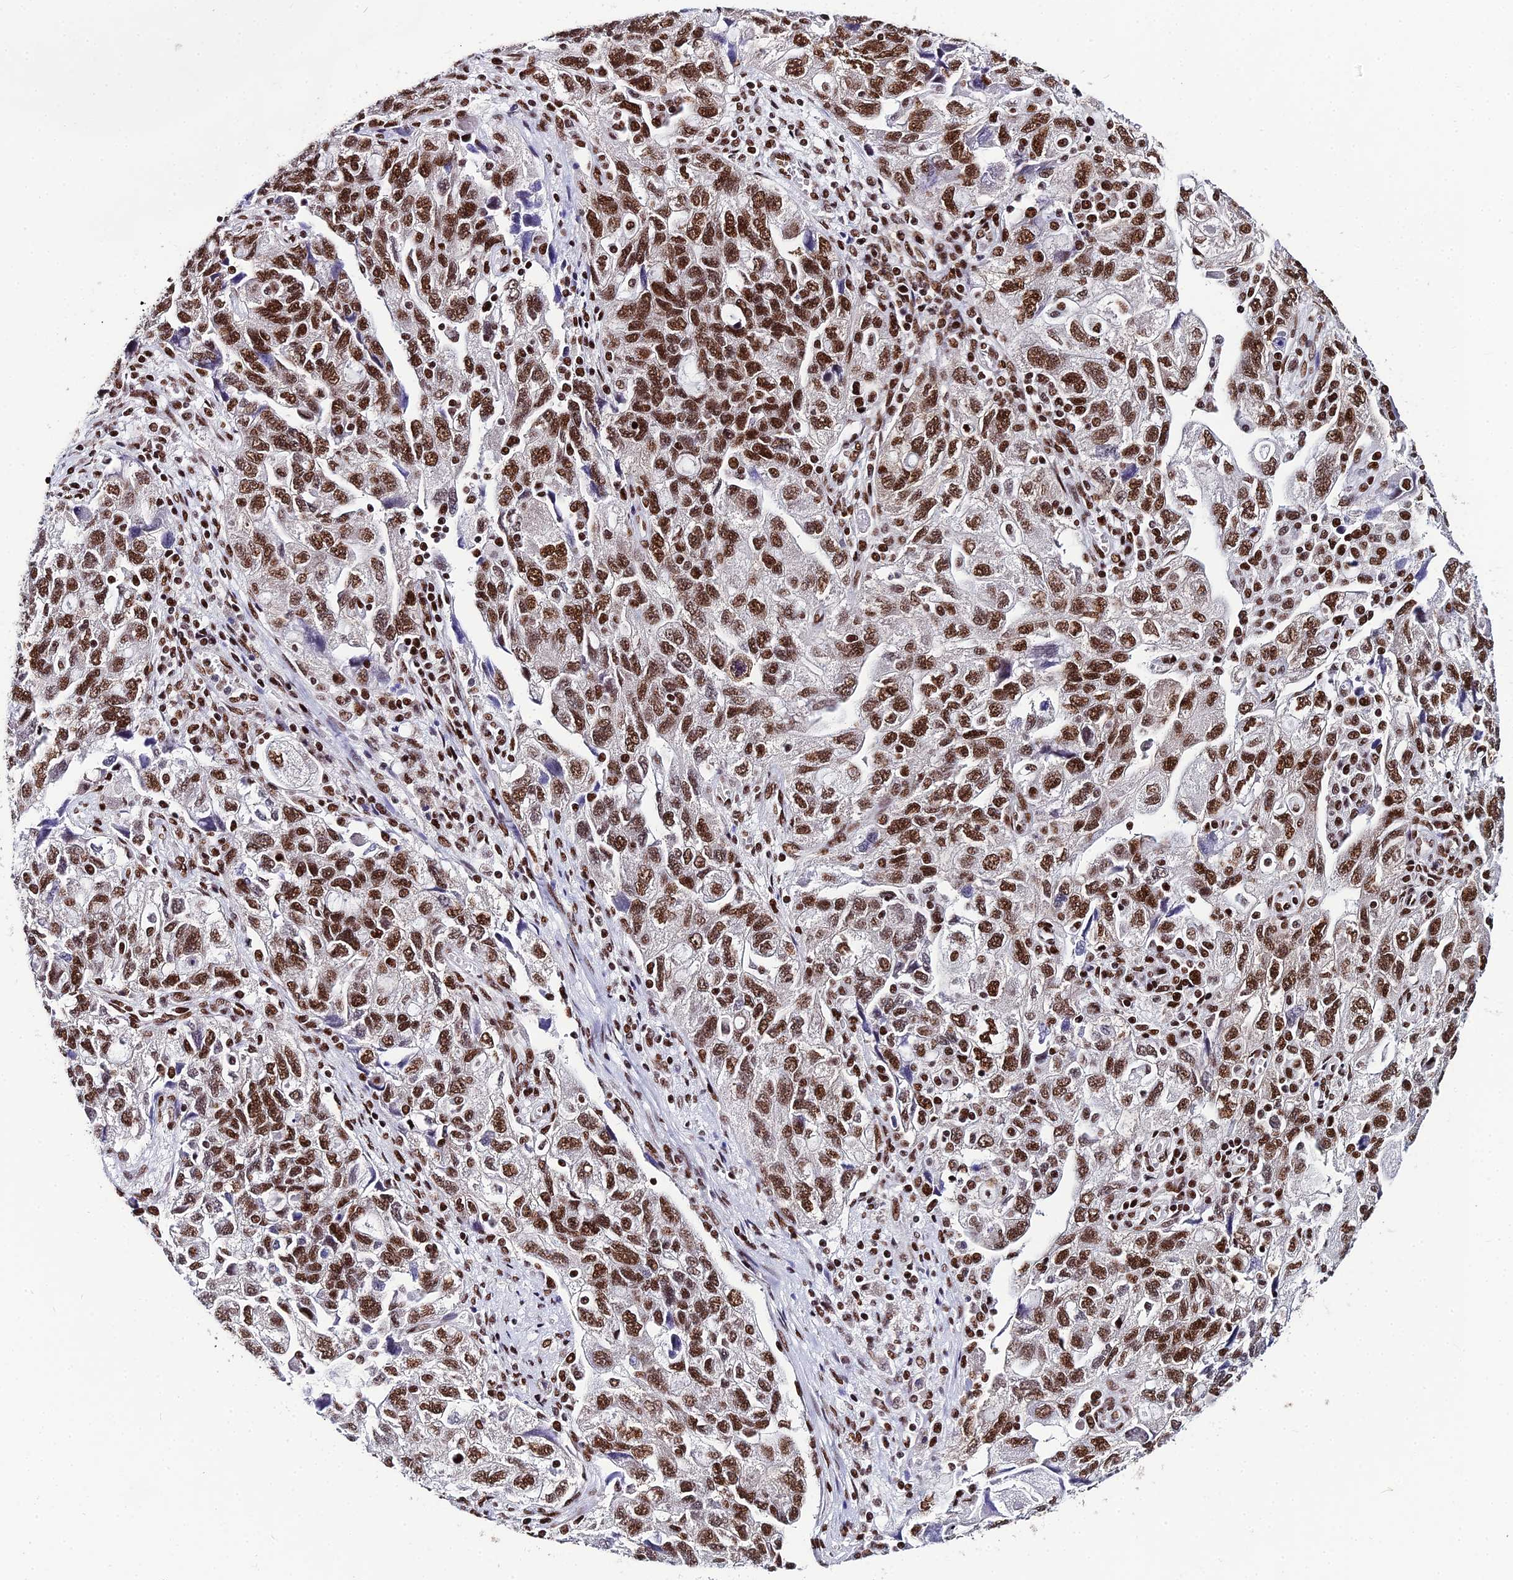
{"staining": {"intensity": "moderate", "quantity": ">75%", "location": "nuclear"}, "tissue": "ovarian cancer", "cell_type": "Tumor cells", "image_type": "cancer", "snomed": [{"axis": "morphology", "description": "Carcinoma, NOS"}, {"axis": "morphology", "description": "Cystadenocarcinoma, serous, NOS"}, {"axis": "topography", "description": "Ovary"}], "caption": "Ovarian cancer (serous cystadenocarcinoma) stained with DAB (3,3'-diaminobenzidine) immunohistochemistry (IHC) displays medium levels of moderate nuclear staining in about >75% of tumor cells.", "gene": "HNRNPH1", "patient": {"sex": "female", "age": 69}}